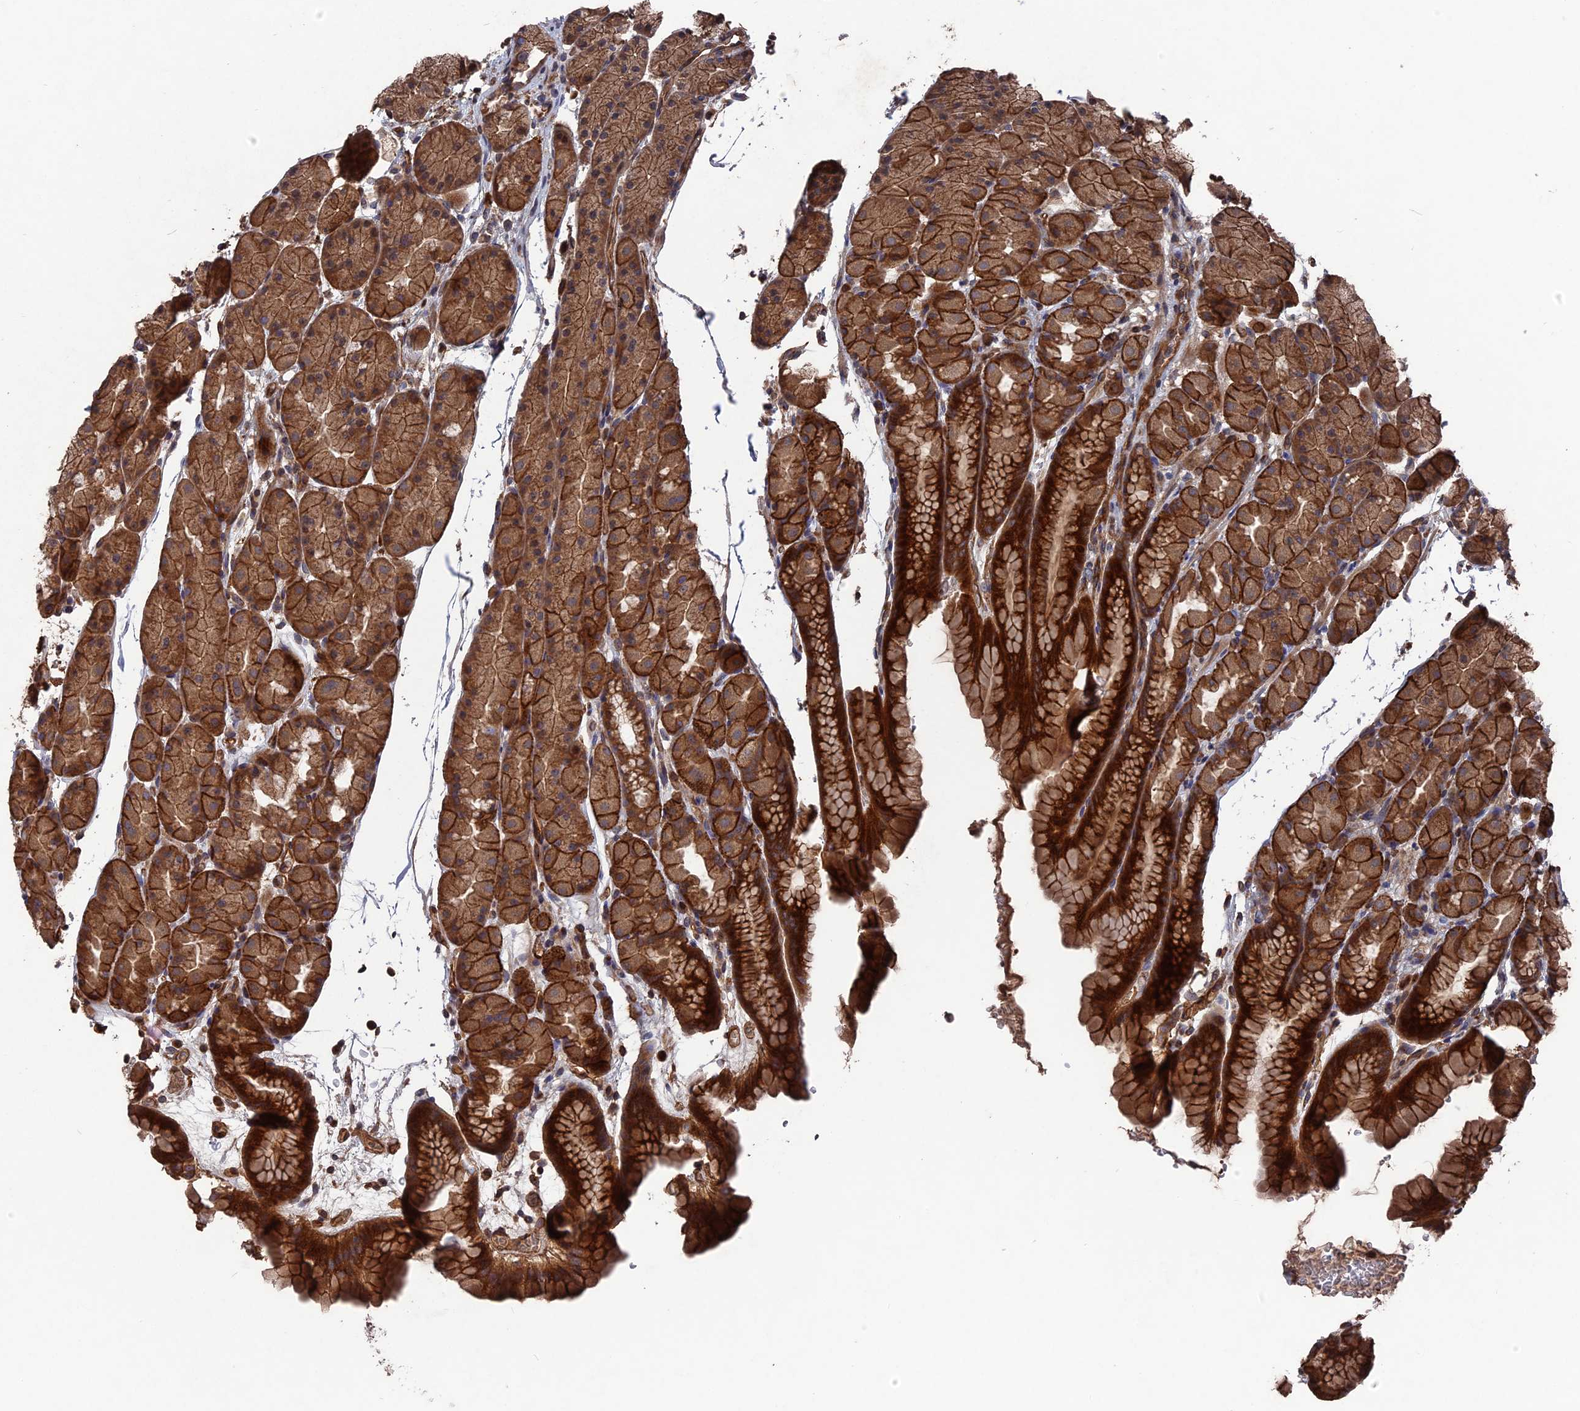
{"staining": {"intensity": "strong", "quantity": ">75%", "location": "cytoplasmic/membranous"}, "tissue": "stomach", "cell_type": "Glandular cells", "image_type": "normal", "snomed": [{"axis": "morphology", "description": "Normal tissue, NOS"}, {"axis": "topography", "description": "Stomach, upper"}, {"axis": "topography", "description": "Stomach"}], "caption": "The image shows staining of benign stomach, revealing strong cytoplasmic/membranous protein staining (brown color) within glandular cells. The staining is performed using DAB brown chromogen to label protein expression. The nuclei are counter-stained blue using hematoxylin.", "gene": "DEF8", "patient": {"sex": "male", "age": 47}}